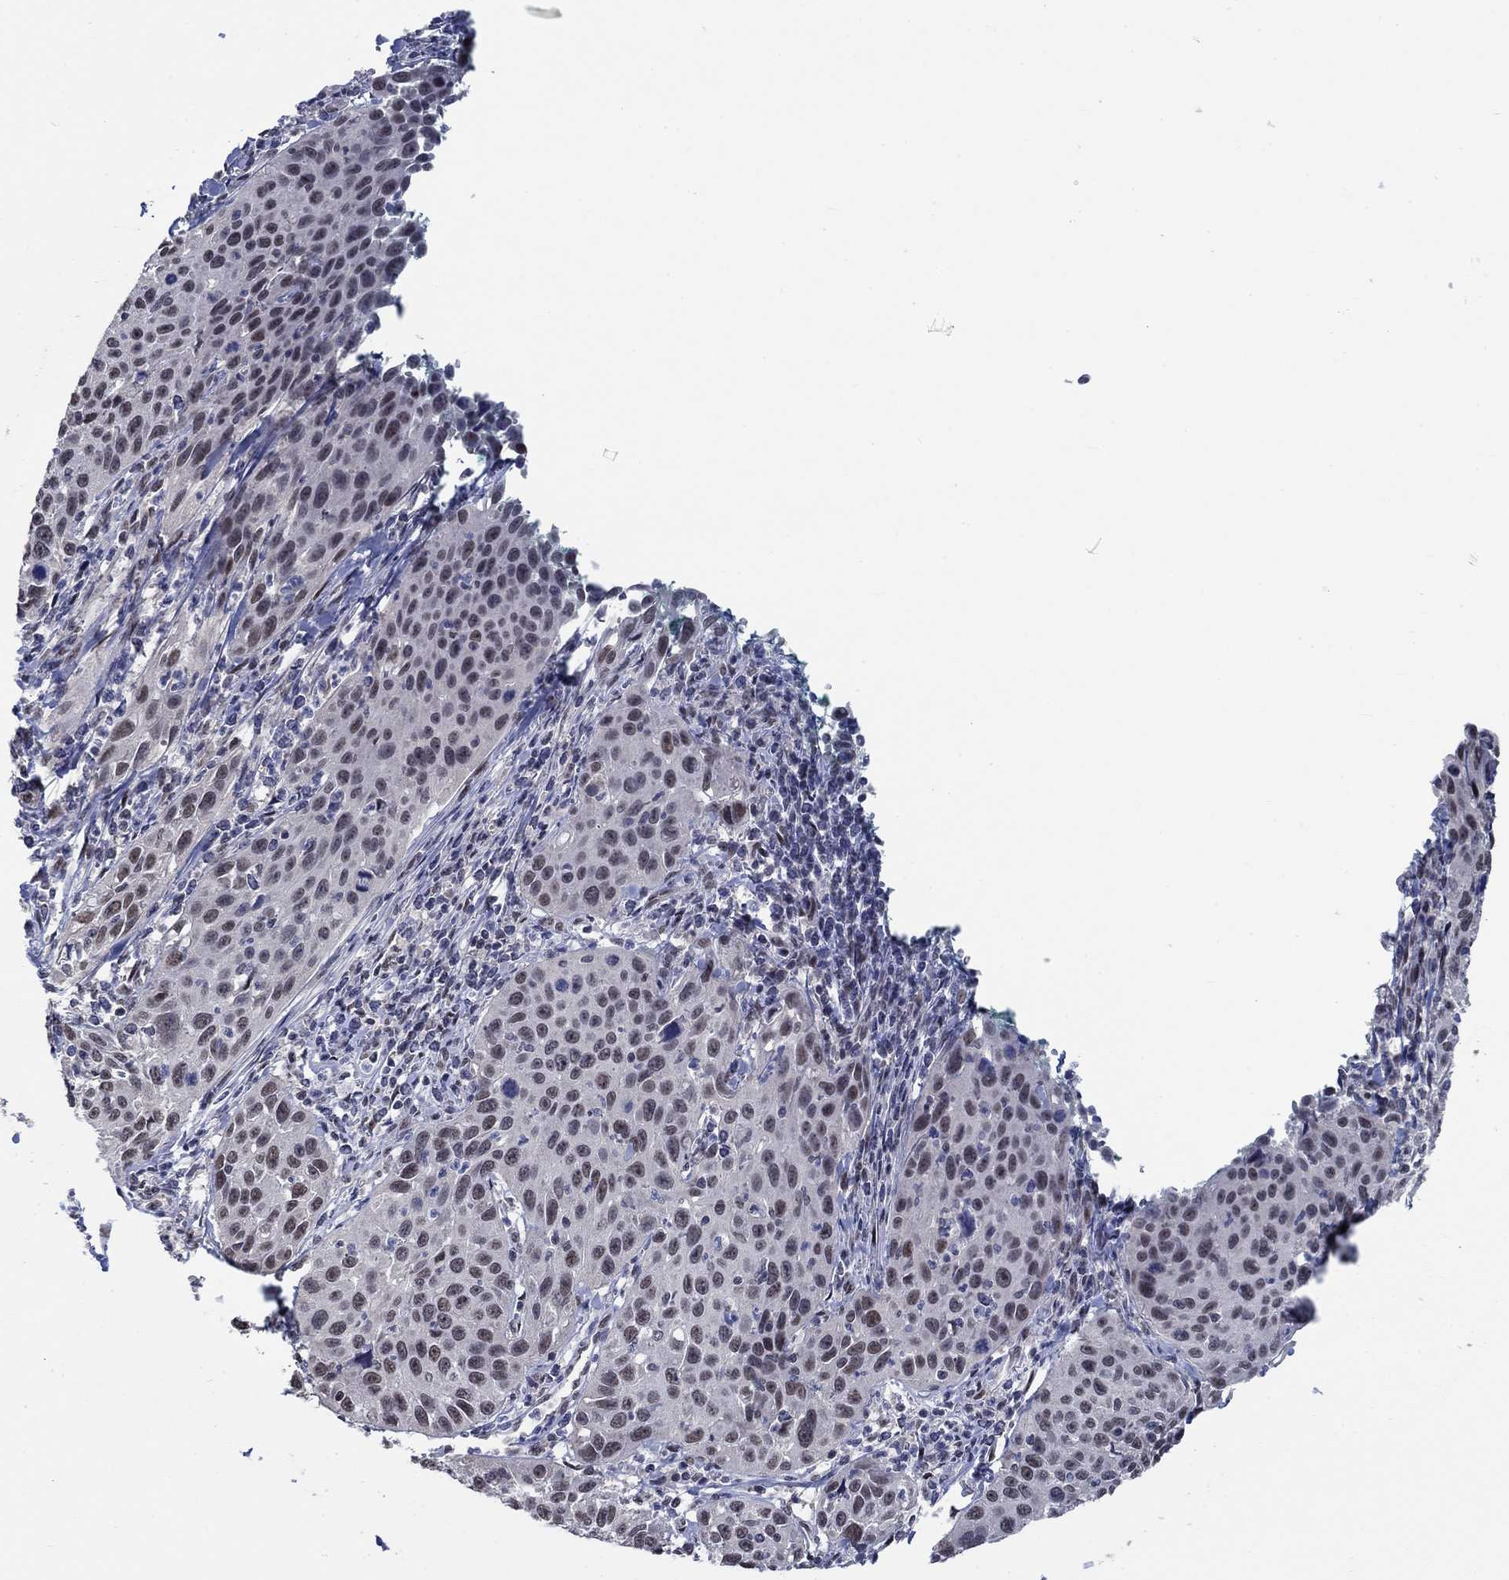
{"staining": {"intensity": "weak", "quantity": "<25%", "location": "nuclear"}, "tissue": "cervical cancer", "cell_type": "Tumor cells", "image_type": "cancer", "snomed": [{"axis": "morphology", "description": "Squamous cell carcinoma, NOS"}, {"axis": "topography", "description": "Cervix"}], "caption": "High power microscopy histopathology image of an immunohistochemistry histopathology image of squamous cell carcinoma (cervical), revealing no significant staining in tumor cells.", "gene": "HTN1", "patient": {"sex": "female", "age": 26}}